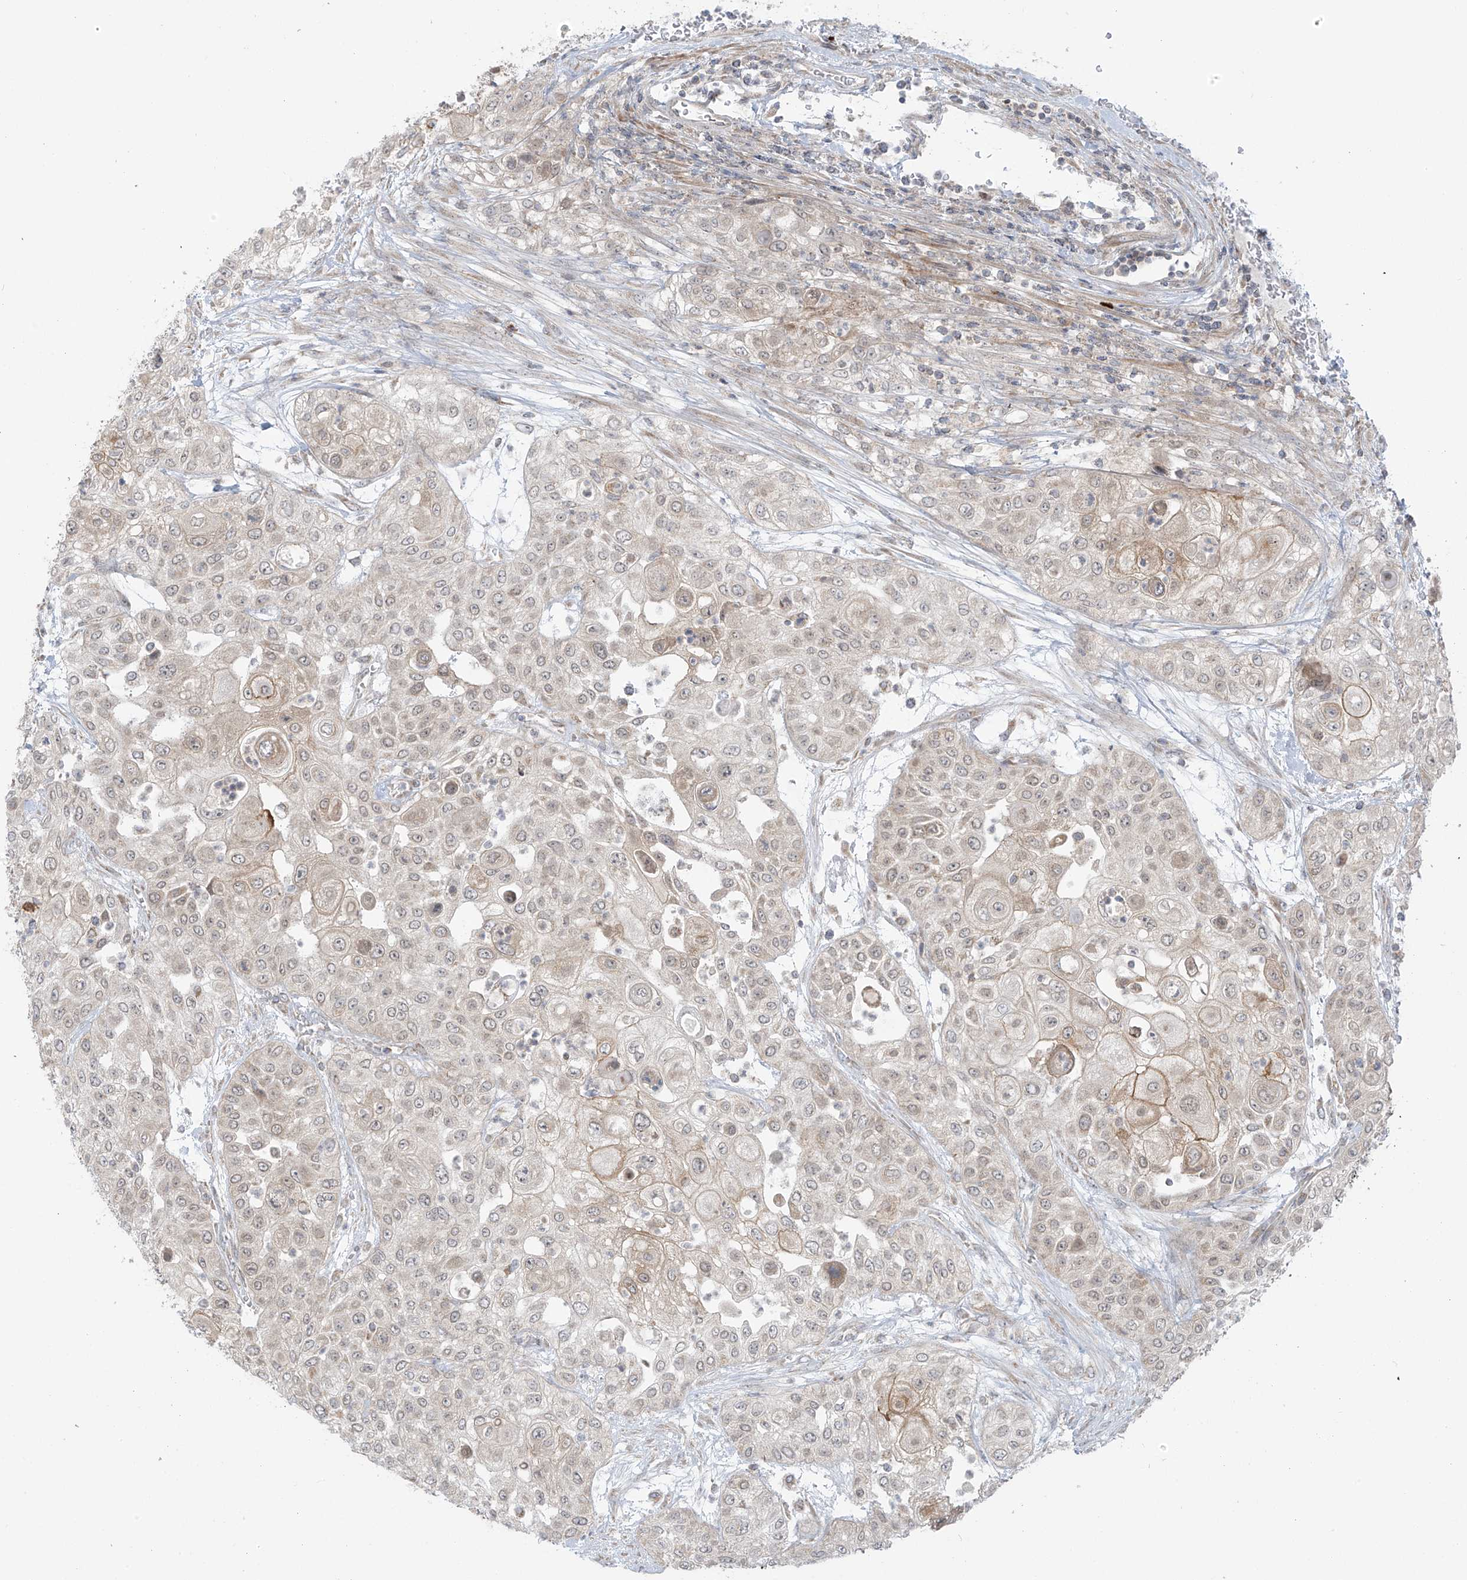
{"staining": {"intensity": "negative", "quantity": "none", "location": "none"}, "tissue": "urothelial cancer", "cell_type": "Tumor cells", "image_type": "cancer", "snomed": [{"axis": "morphology", "description": "Urothelial carcinoma, High grade"}, {"axis": "topography", "description": "Urinary bladder"}], "caption": "A micrograph of urothelial cancer stained for a protein displays no brown staining in tumor cells.", "gene": "HDDC2", "patient": {"sex": "female", "age": 79}}